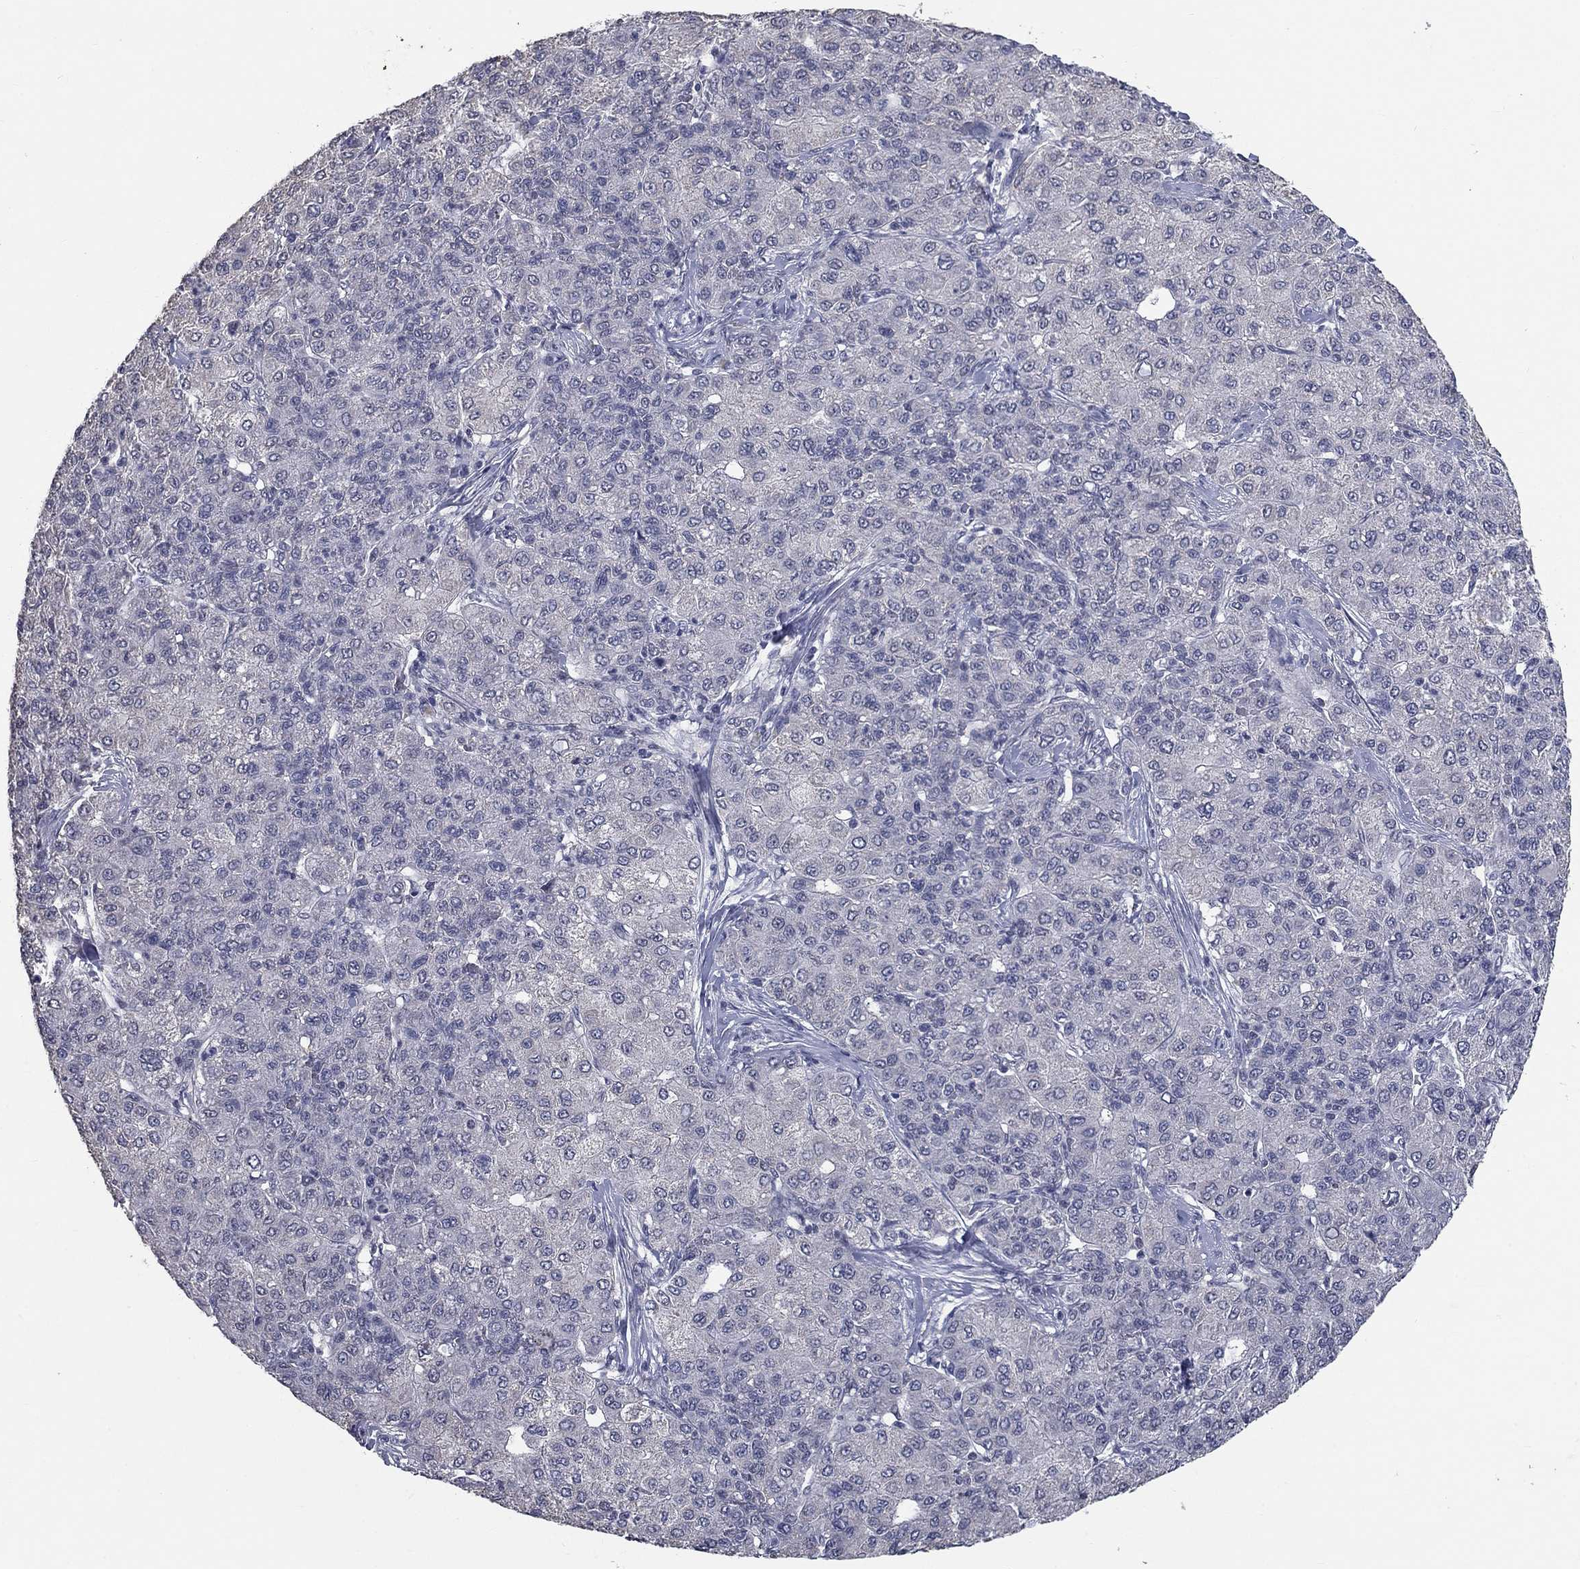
{"staining": {"intensity": "negative", "quantity": "none", "location": "none"}, "tissue": "liver cancer", "cell_type": "Tumor cells", "image_type": "cancer", "snomed": [{"axis": "morphology", "description": "Carcinoma, Hepatocellular, NOS"}, {"axis": "topography", "description": "Liver"}], "caption": "Immunohistochemical staining of liver cancer exhibits no significant expression in tumor cells.", "gene": "SPATA33", "patient": {"sex": "male", "age": 65}}